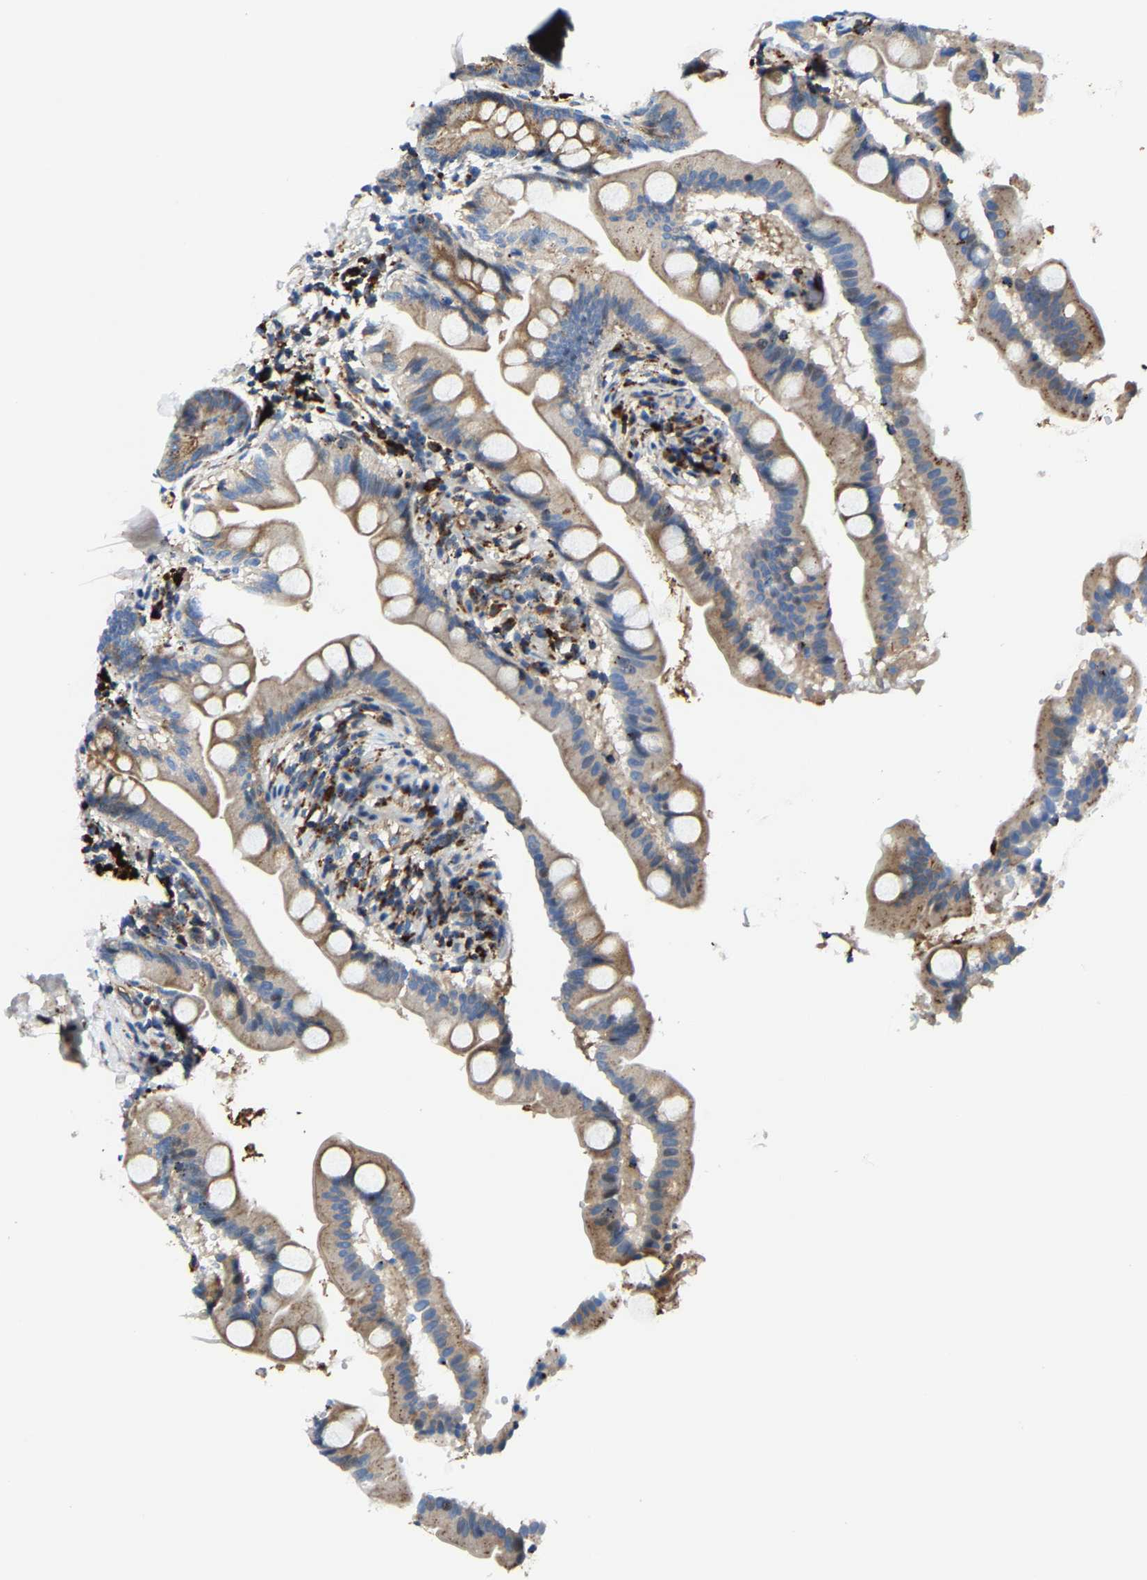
{"staining": {"intensity": "weak", "quantity": "25%-75%", "location": "cytoplasmic/membranous"}, "tissue": "small intestine", "cell_type": "Glandular cells", "image_type": "normal", "snomed": [{"axis": "morphology", "description": "Normal tissue, NOS"}, {"axis": "topography", "description": "Small intestine"}], "caption": "Unremarkable small intestine was stained to show a protein in brown. There is low levels of weak cytoplasmic/membranous positivity in approximately 25%-75% of glandular cells. (DAB (3,3'-diaminobenzidine) IHC, brown staining for protein, blue staining for nuclei).", "gene": "DPP7", "patient": {"sex": "female", "age": 56}}